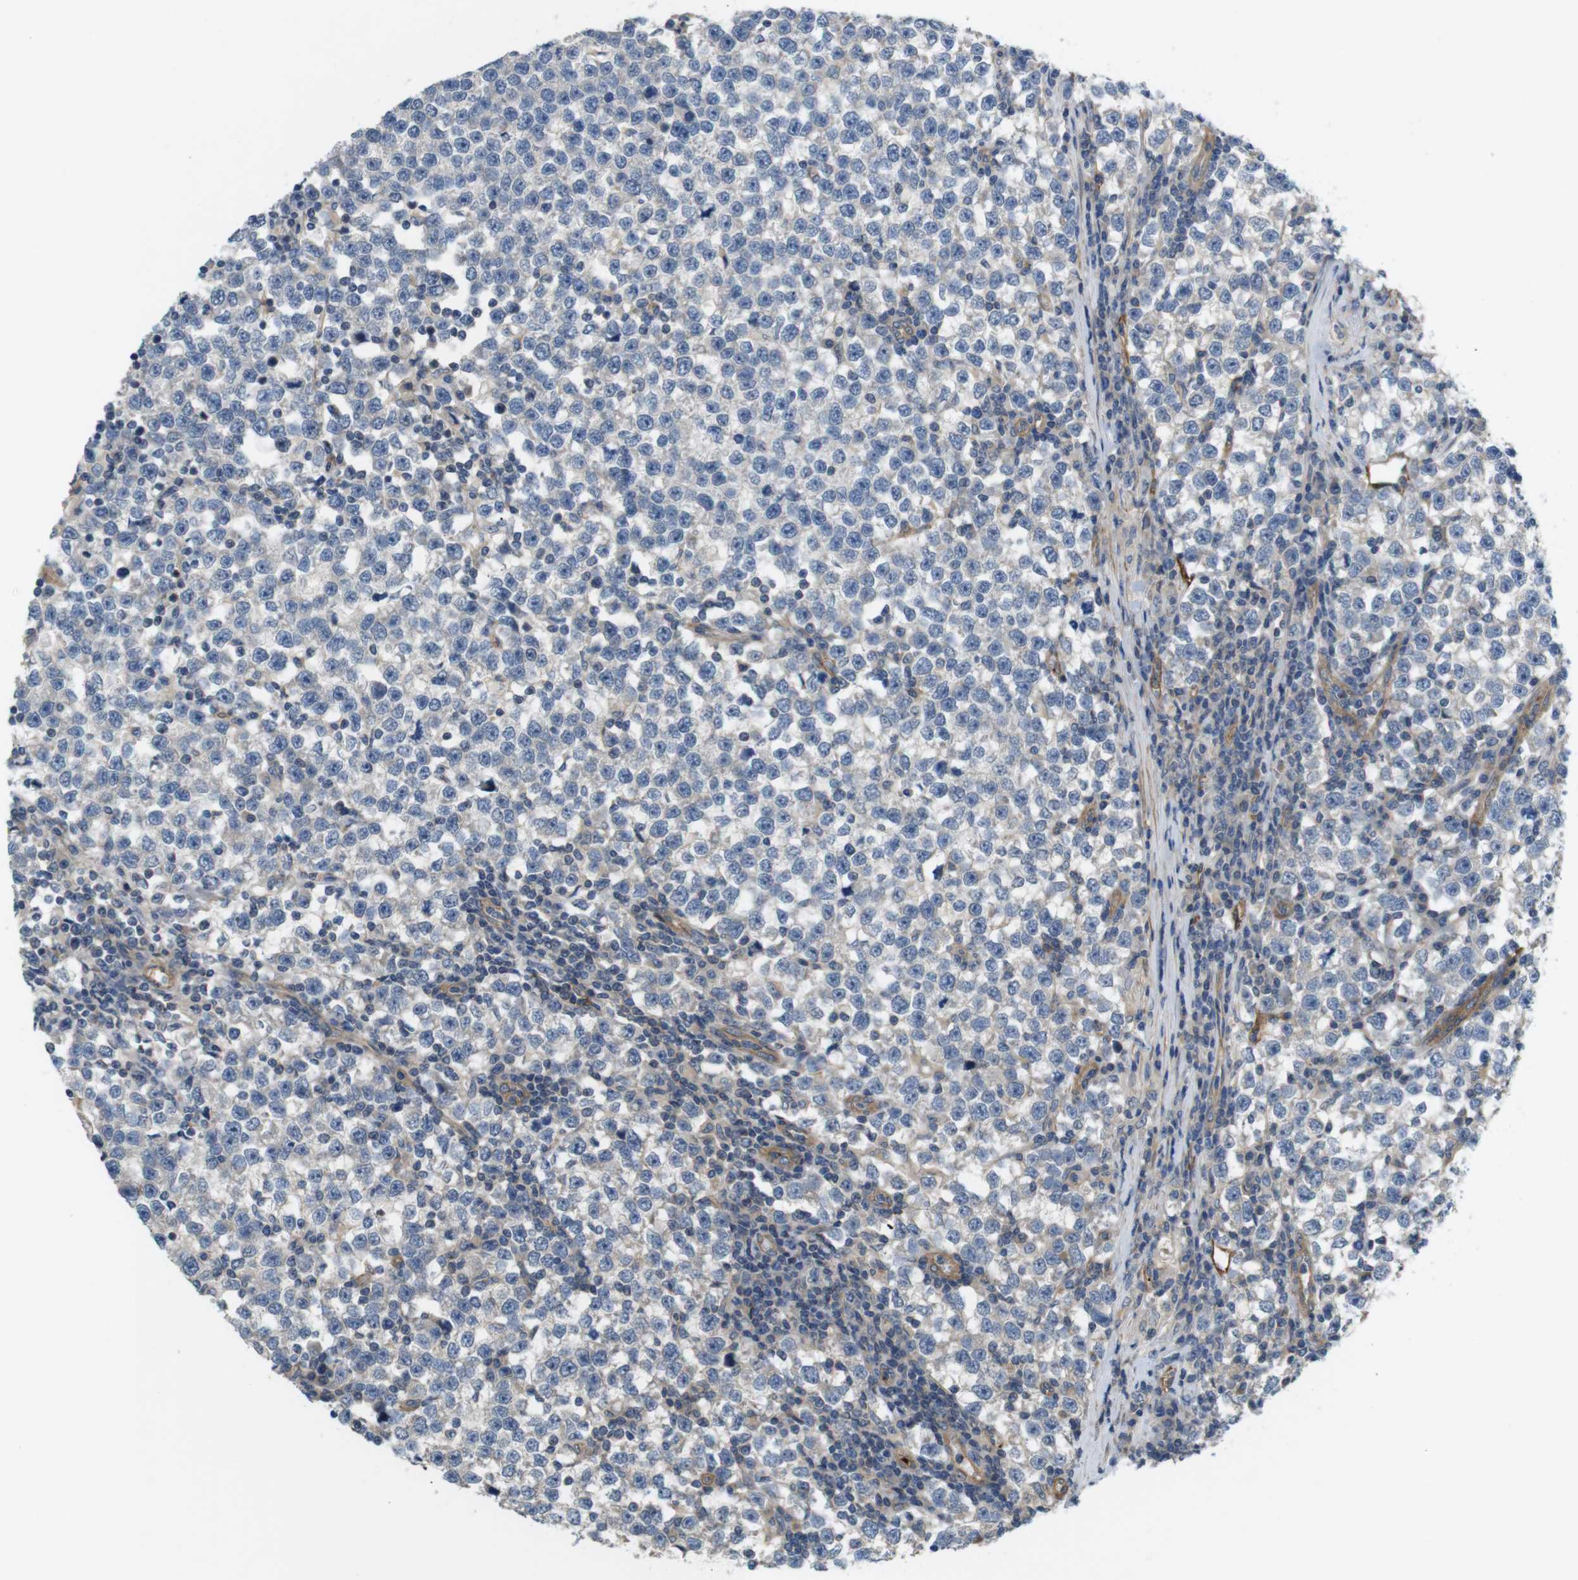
{"staining": {"intensity": "weak", "quantity": "25%-75%", "location": "cytoplasmic/membranous"}, "tissue": "testis cancer", "cell_type": "Tumor cells", "image_type": "cancer", "snomed": [{"axis": "morphology", "description": "Seminoma, NOS"}, {"axis": "topography", "description": "Testis"}], "caption": "High-power microscopy captured an IHC micrograph of testis cancer, revealing weak cytoplasmic/membranous staining in approximately 25%-75% of tumor cells.", "gene": "BVES", "patient": {"sex": "male", "age": 43}}